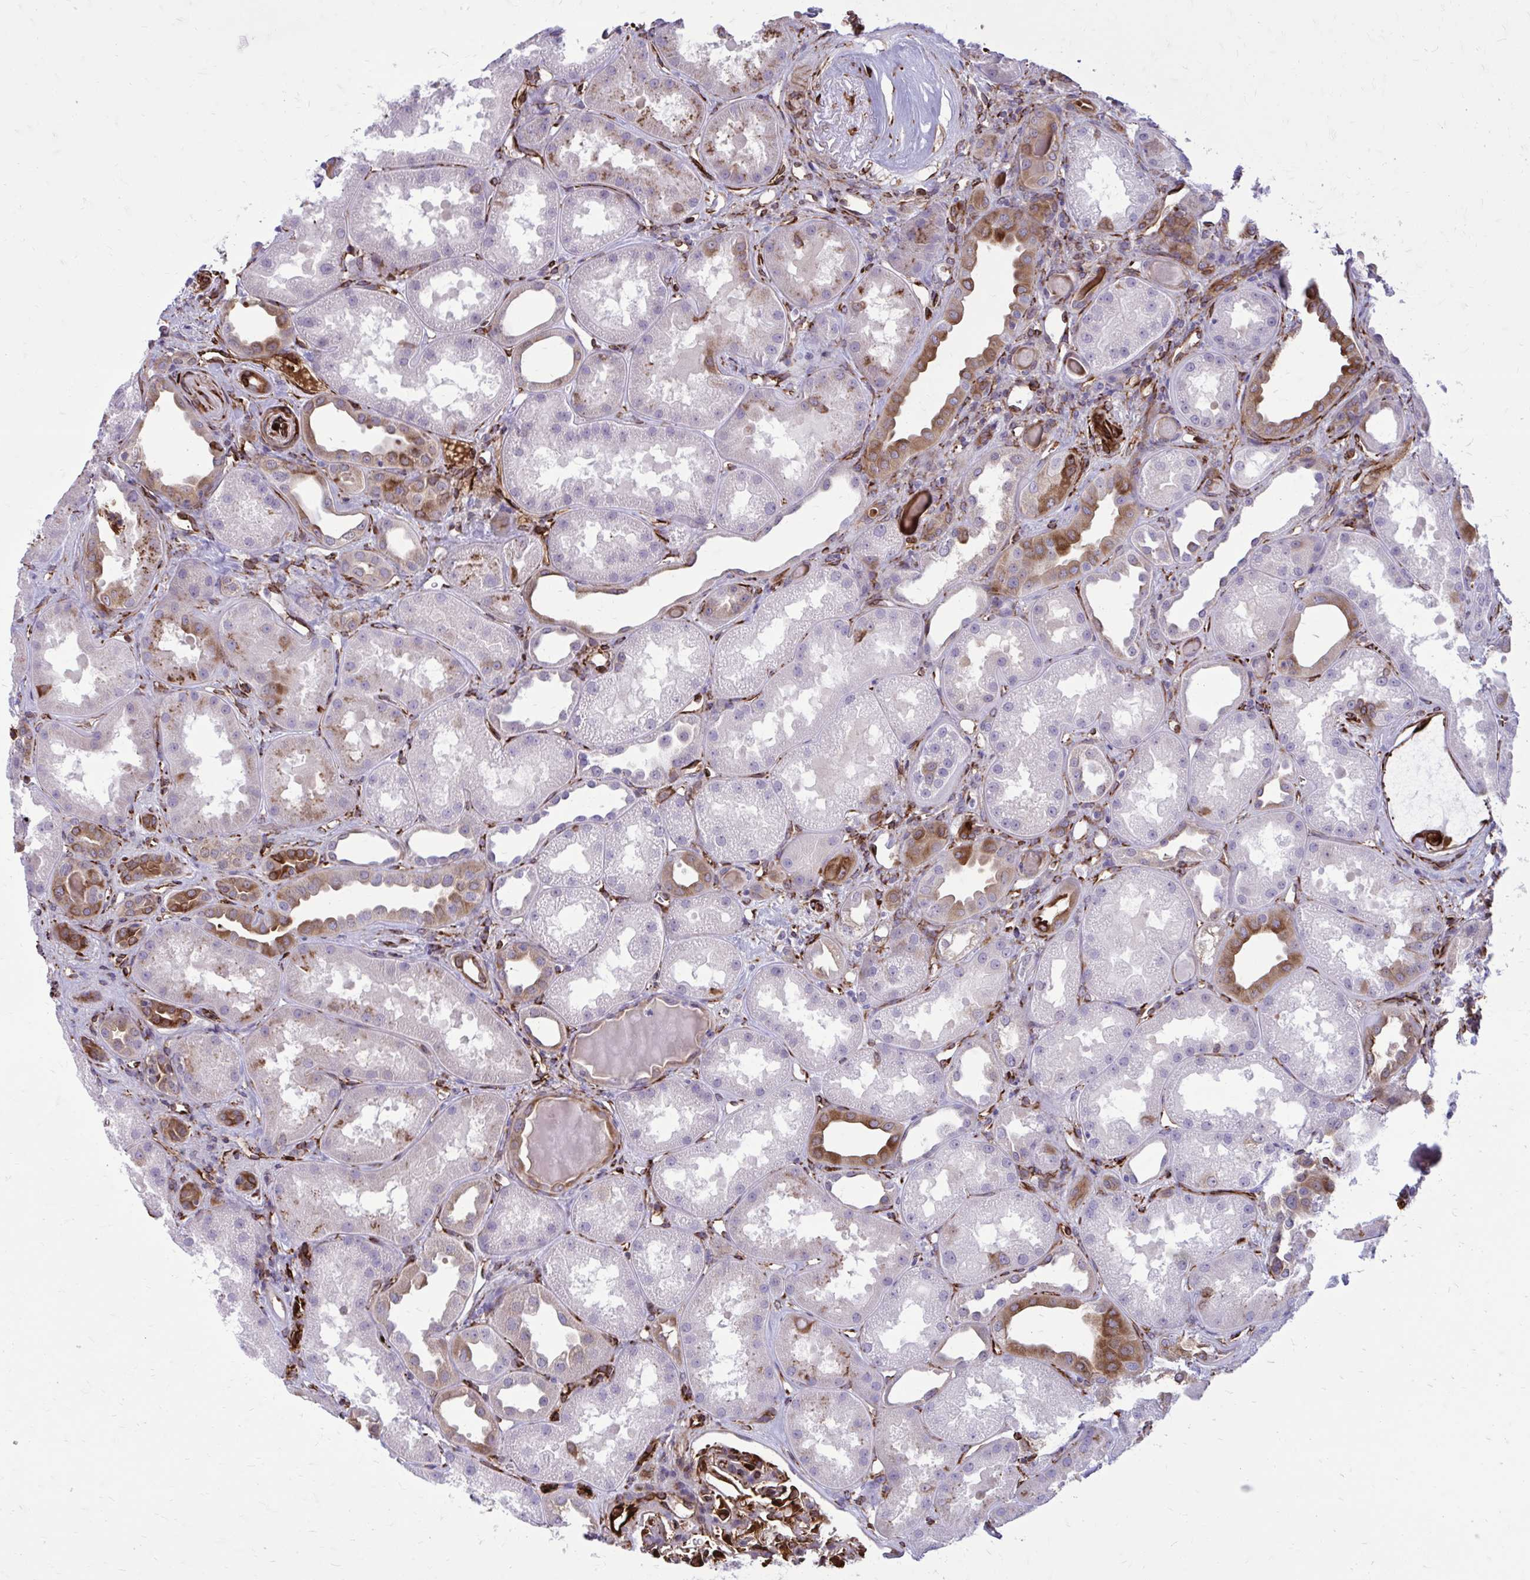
{"staining": {"intensity": "strong", "quantity": "25%-75%", "location": "cytoplasmic/membranous"}, "tissue": "kidney", "cell_type": "Cells in glomeruli", "image_type": "normal", "snomed": [{"axis": "morphology", "description": "Normal tissue, NOS"}, {"axis": "topography", "description": "Kidney"}], "caption": "Cells in glomeruli display high levels of strong cytoplasmic/membranous expression in about 25%-75% of cells in benign kidney. The staining is performed using DAB (3,3'-diaminobenzidine) brown chromogen to label protein expression. The nuclei are counter-stained blue using hematoxylin.", "gene": "BEND5", "patient": {"sex": "male", "age": 61}}